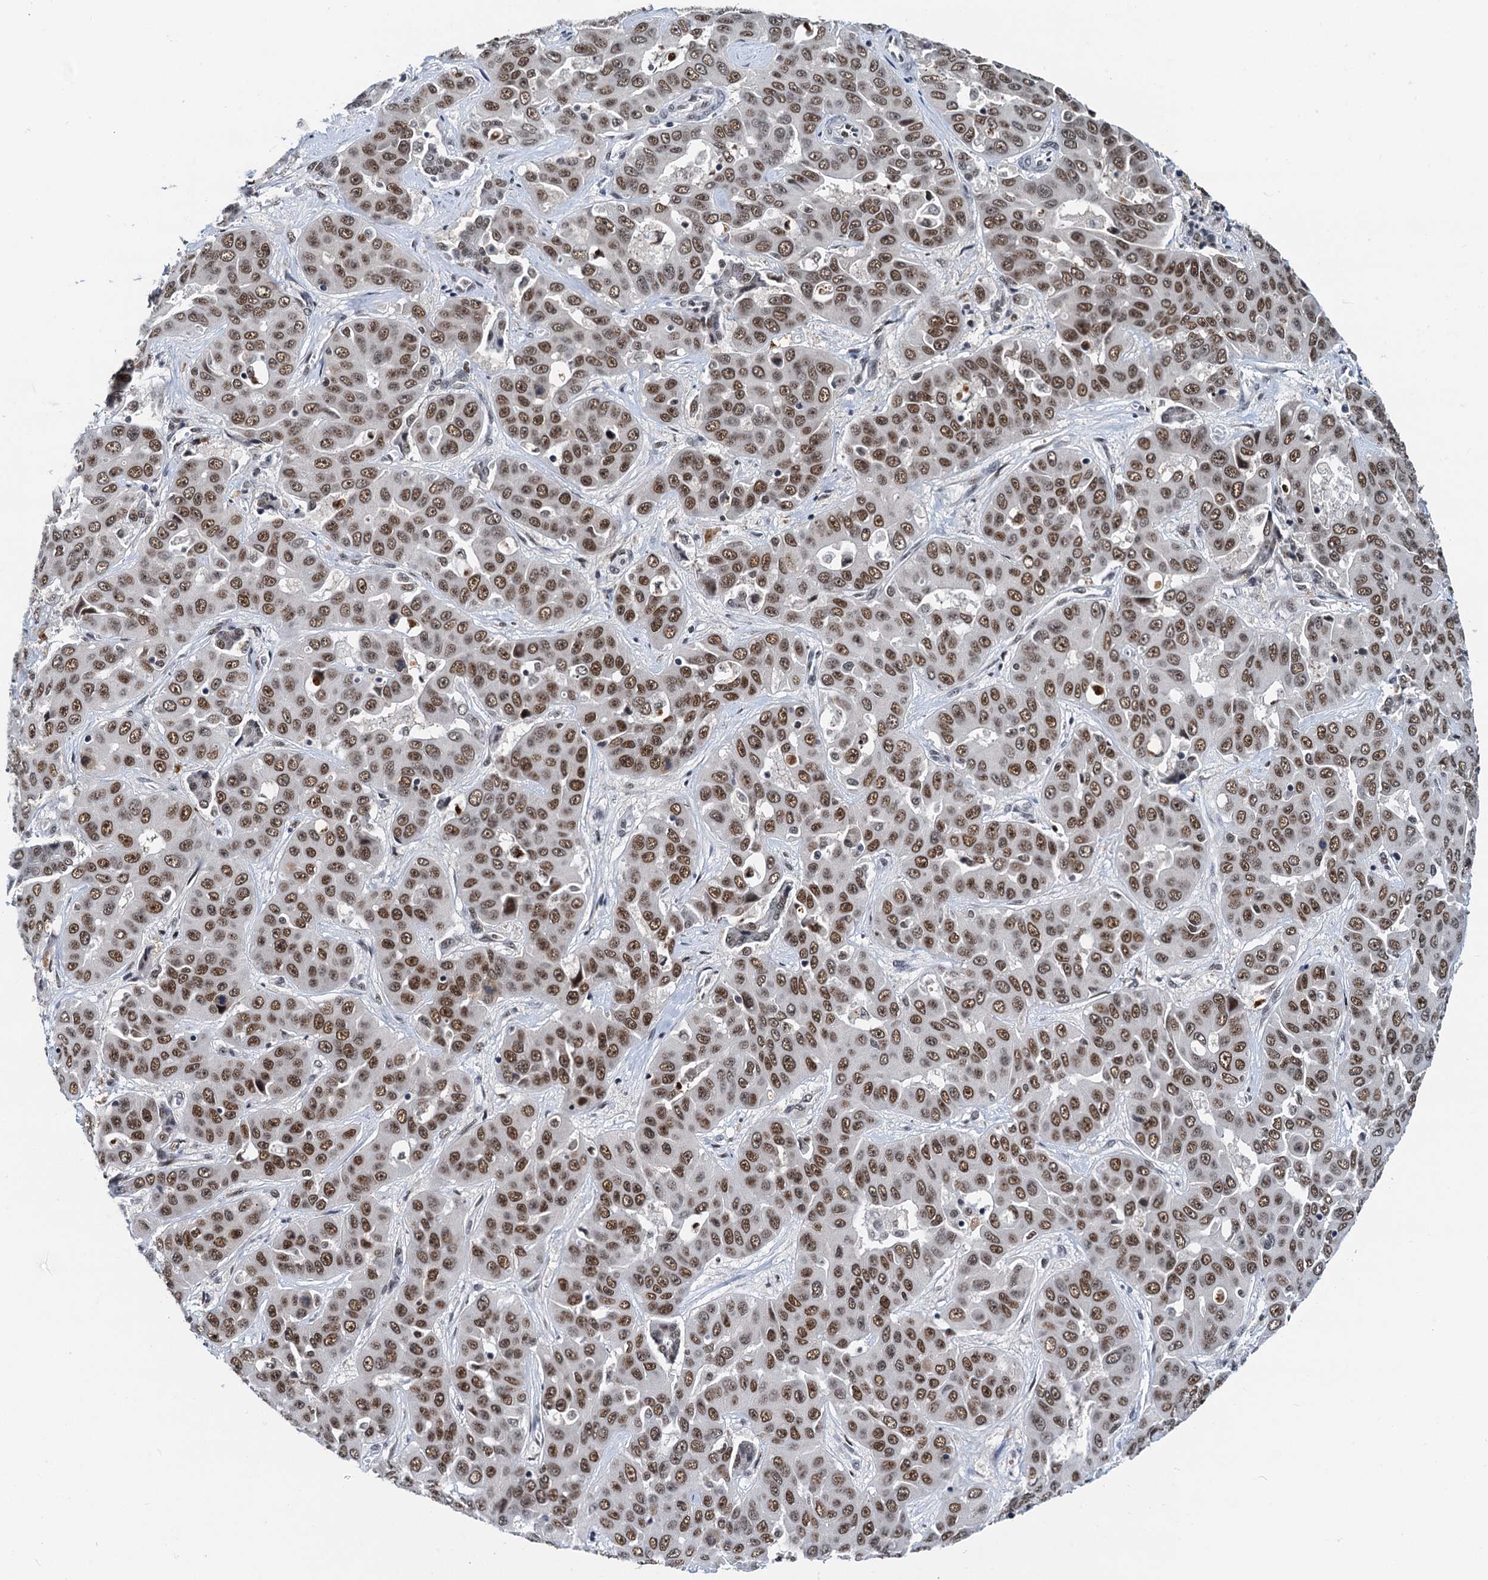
{"staining": {"intensity": "moderate", "quantity": ">75%", "location": "nuclear"}, "tissue": "liver cancer", "cell_type": "Tumor cells", "image_type": "cancer", "snomed": [{"axis": "morphology", "description": "Cholangiocarcinoma"}, {"axis": "topography", "description": "Liver"}], "caption": "There is medium levels of moderate nuclear expression in tumor cells of cholangiocarcinoma (liver), as demonstrated by immunohistochemical staining (brown color).", "gene": "SNRPD1", "patient": {"sex": "female", "age": 52}}